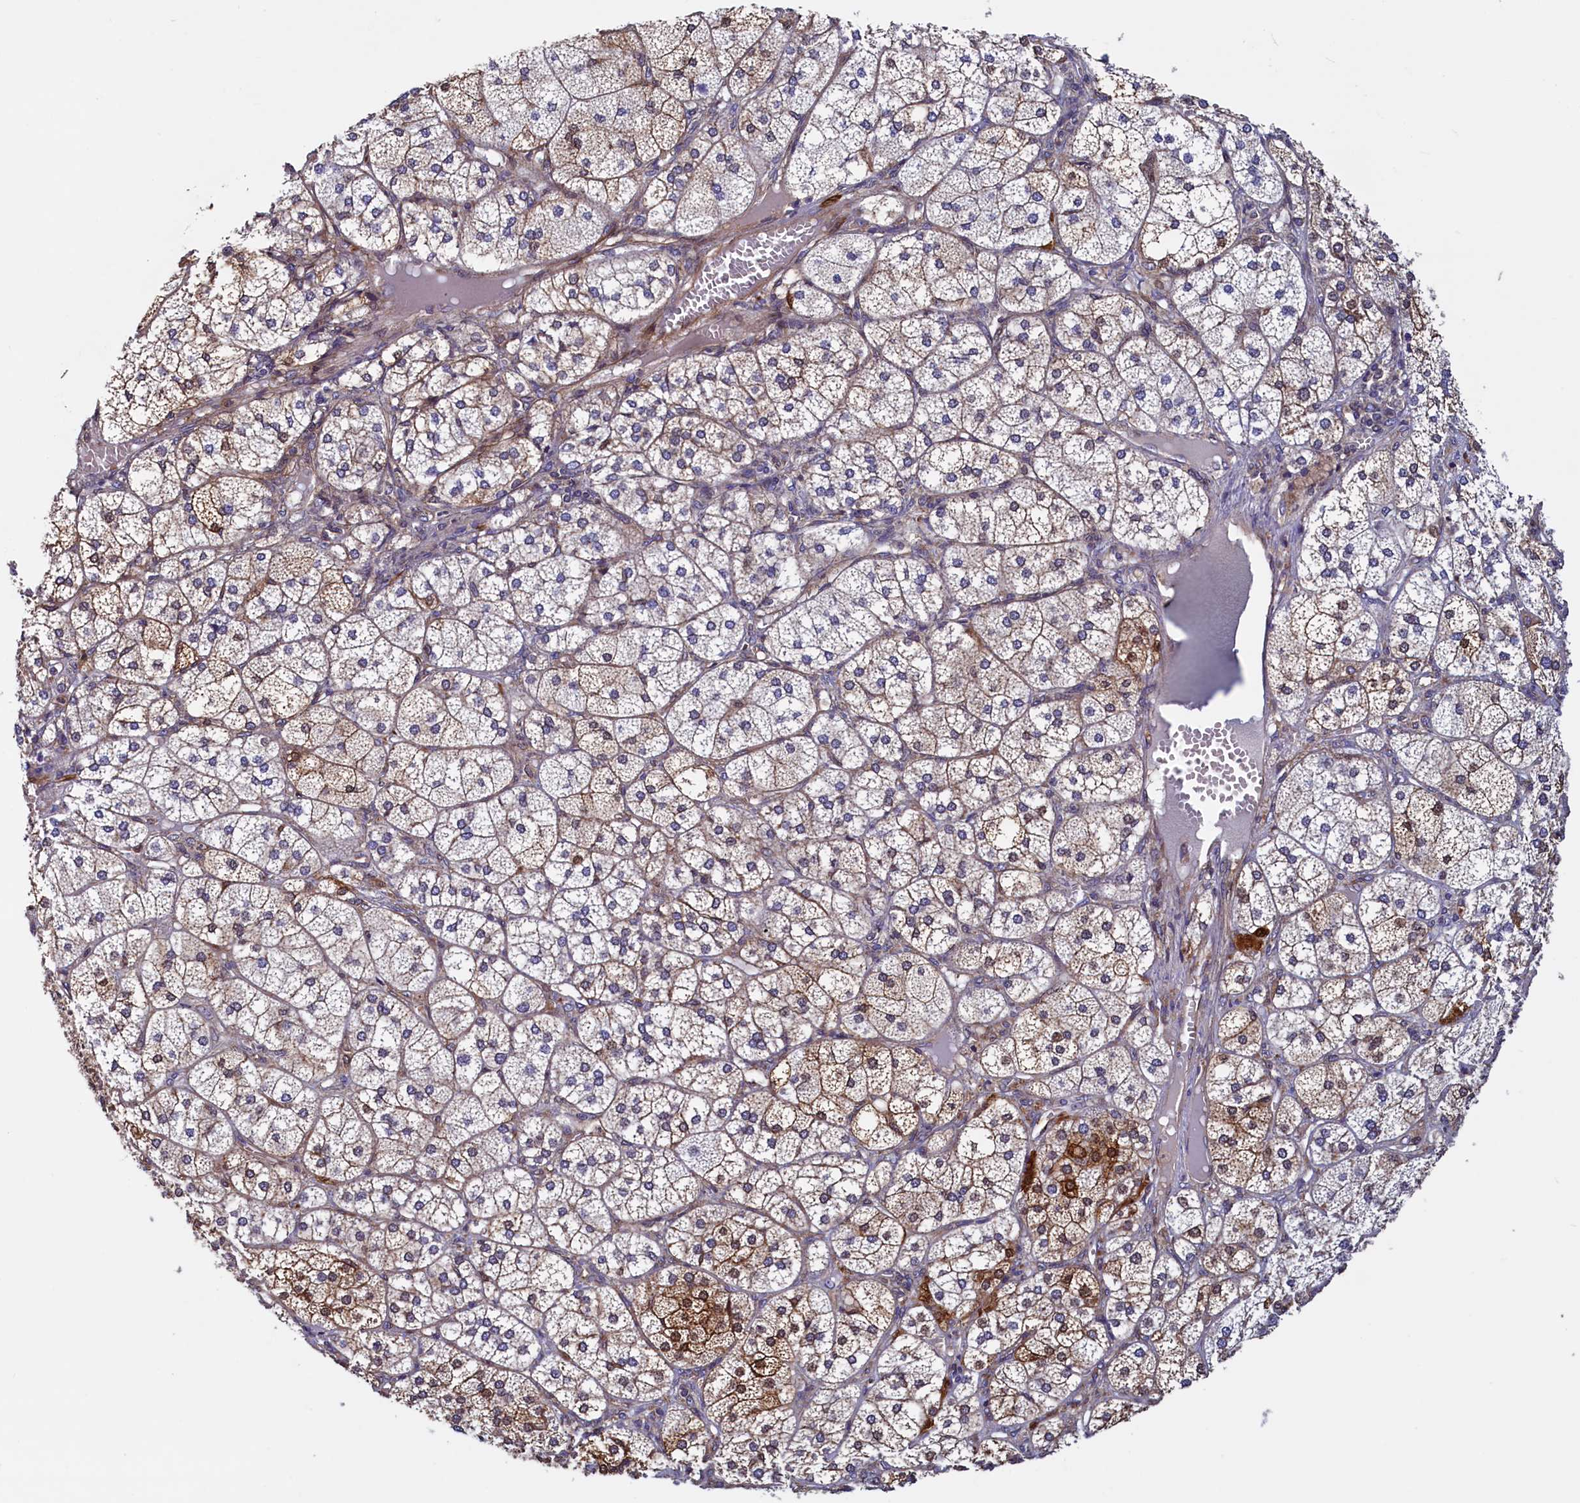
{"staining": {"intensity": "moderate", "quantity": "25%-75%", "location": "cytoplasmic/membranous"}, "tissue": "adrenal gland", "cell_type": "Glandular cells", "image_type": "normal", "snomed": [{"axis": "morphology", "description": "Normal tissue, NOS"}, {"axis": "topography", "description": "Adrenal gland"}], "caption": "Protein expression analysis of benign human adrenal gland reveals moderate cytoplasmic/membranous staining in about 25%-75% of glandular cells. The staining was performed using DAB (3,3'-diaminobenzidine) to visualize the protein expression in brown, while the nuclei were stained in blue with hematoxylin (Magnification: 20x).", "gene": "ATXN2L", "patient": {"sex": "female", "age": 61}}